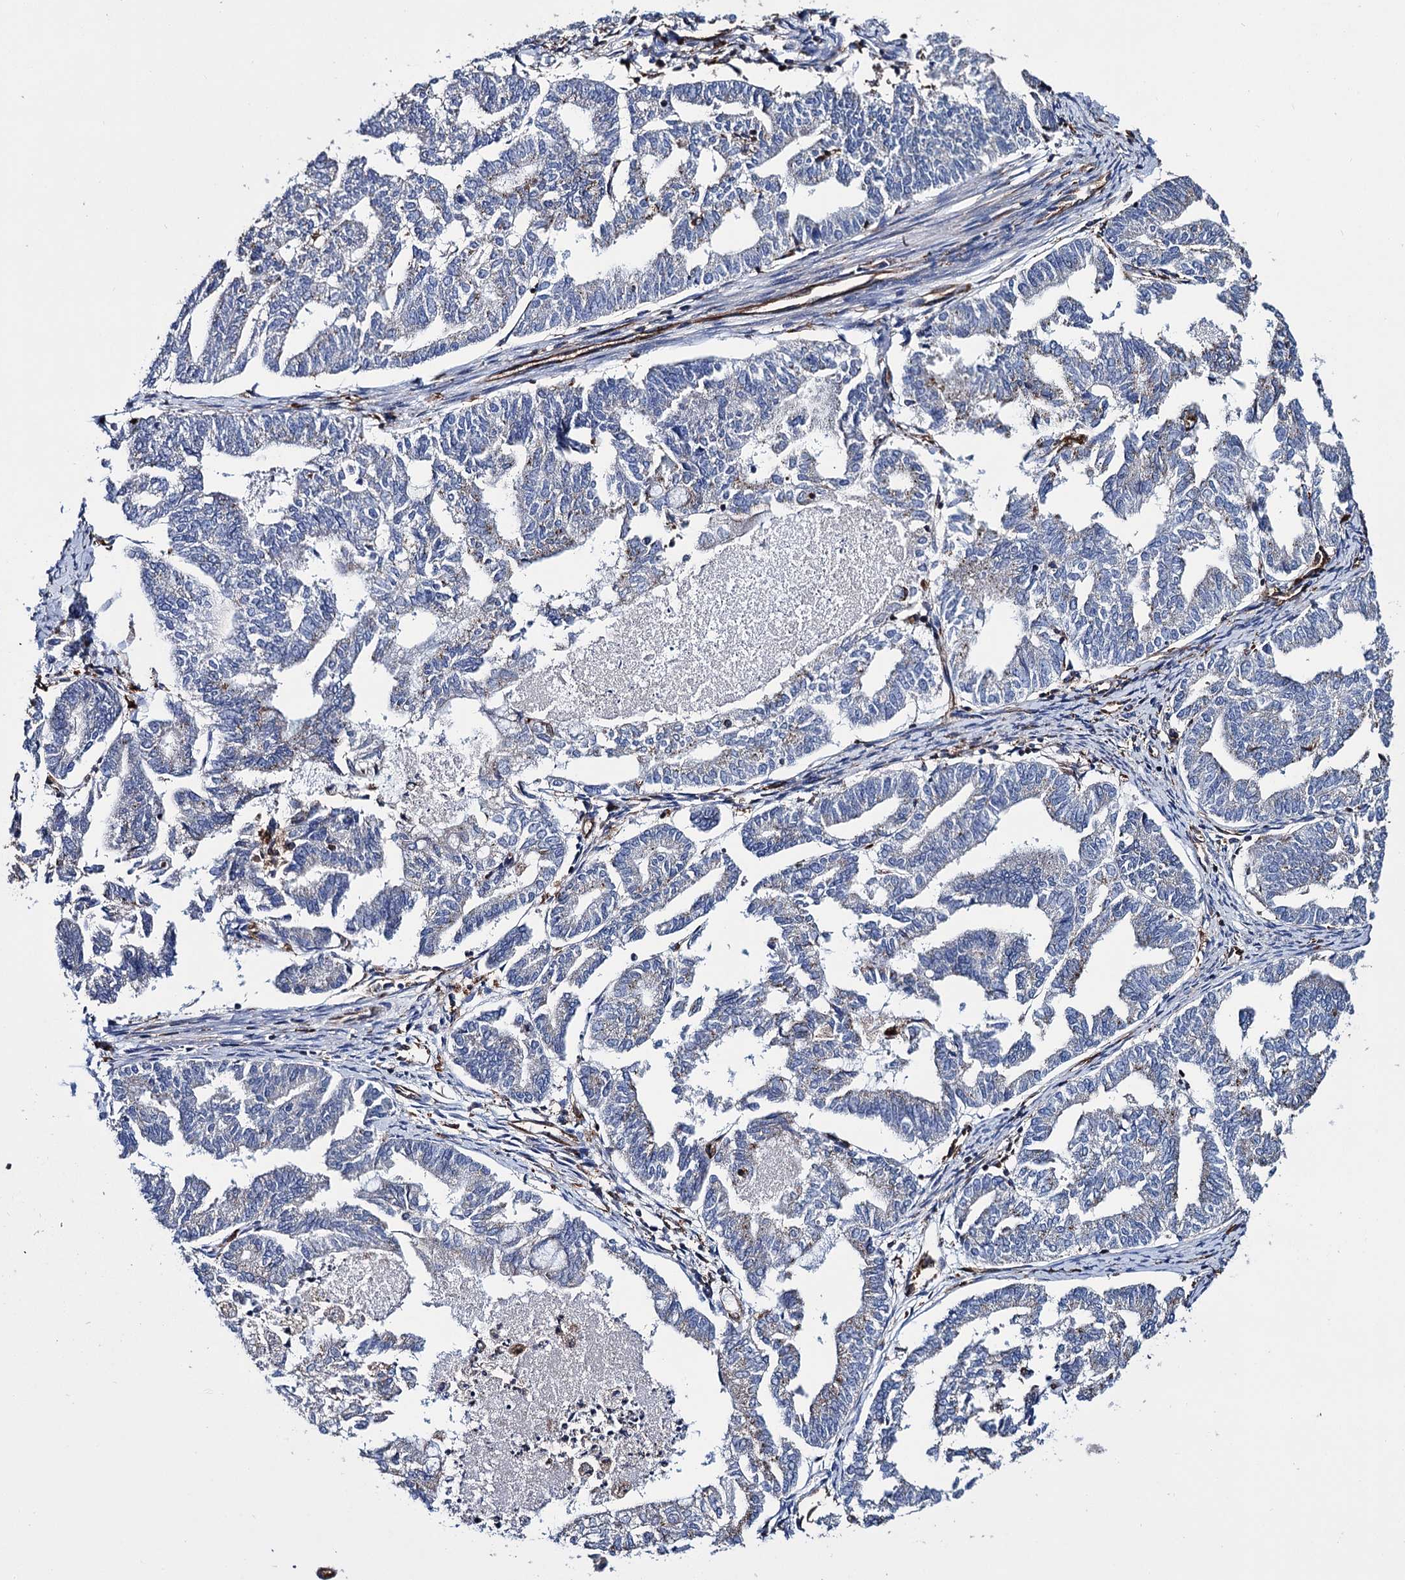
{"staining": {"intensity": "negative", "quantity": "none", "location": "none"}, "tissue": "endometrial cancer", "cell_type": "Tumor cells", "image_type": "cancer", "snomed": [{"axis": "morphology", "description": "Adenocarcinoma, NOS"}, {"axis": "topography", "description": "Endometrium"}], "caption": "High magnification brightfield microscopy of endometrial adenocarcinoma stained with DAB (brown) and counterstained with hematoxylin (blue): tumor cells show no significant positivity. The staining is performed using DAB brown chromogen with nuclei counter-stained in using hematoxylin.", "gene": "SCPEP1", "patient": {"sex": "female", "age": 79}}